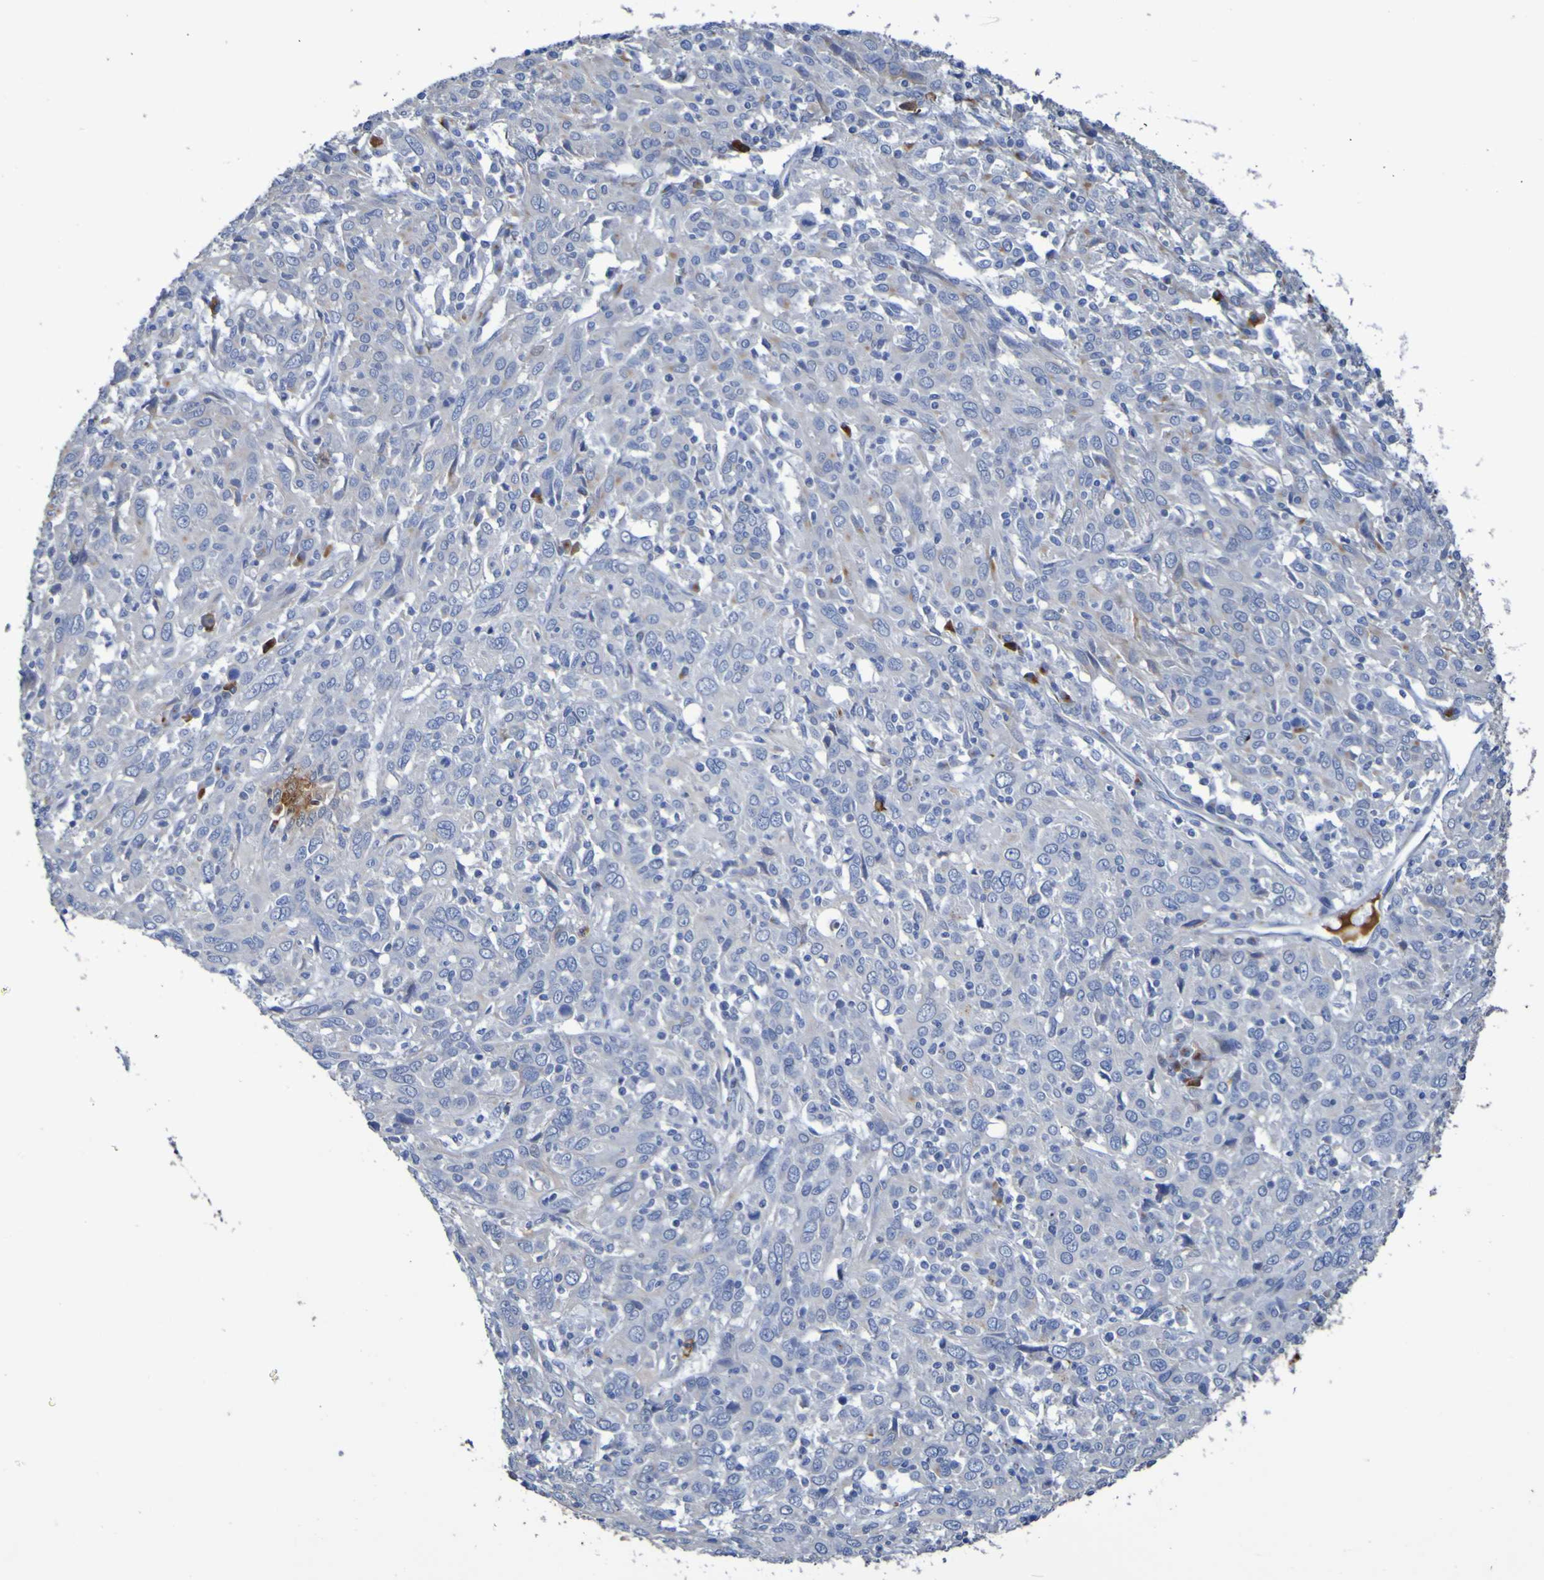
{"staining": {"intensity": "weak", "quantity": "<25%", "location": "cytoplasmic/membranous"}, "tissue": "cervical cancer", "cell_type": "Tumor cells", "image_type": "cancer", "snomed": [{"axis": "morphology", "description": "Squamous cell carcinoma, NOS"}, {"axis": "topography", "description": "Cervix"}], "caption": "Human cervical cancer stained for a protein using immunohistochemistry (IHC) shows no positivity in tumor cells.", "gene": "C11orf24", "patient": {"sex": "female", "age": 46}}